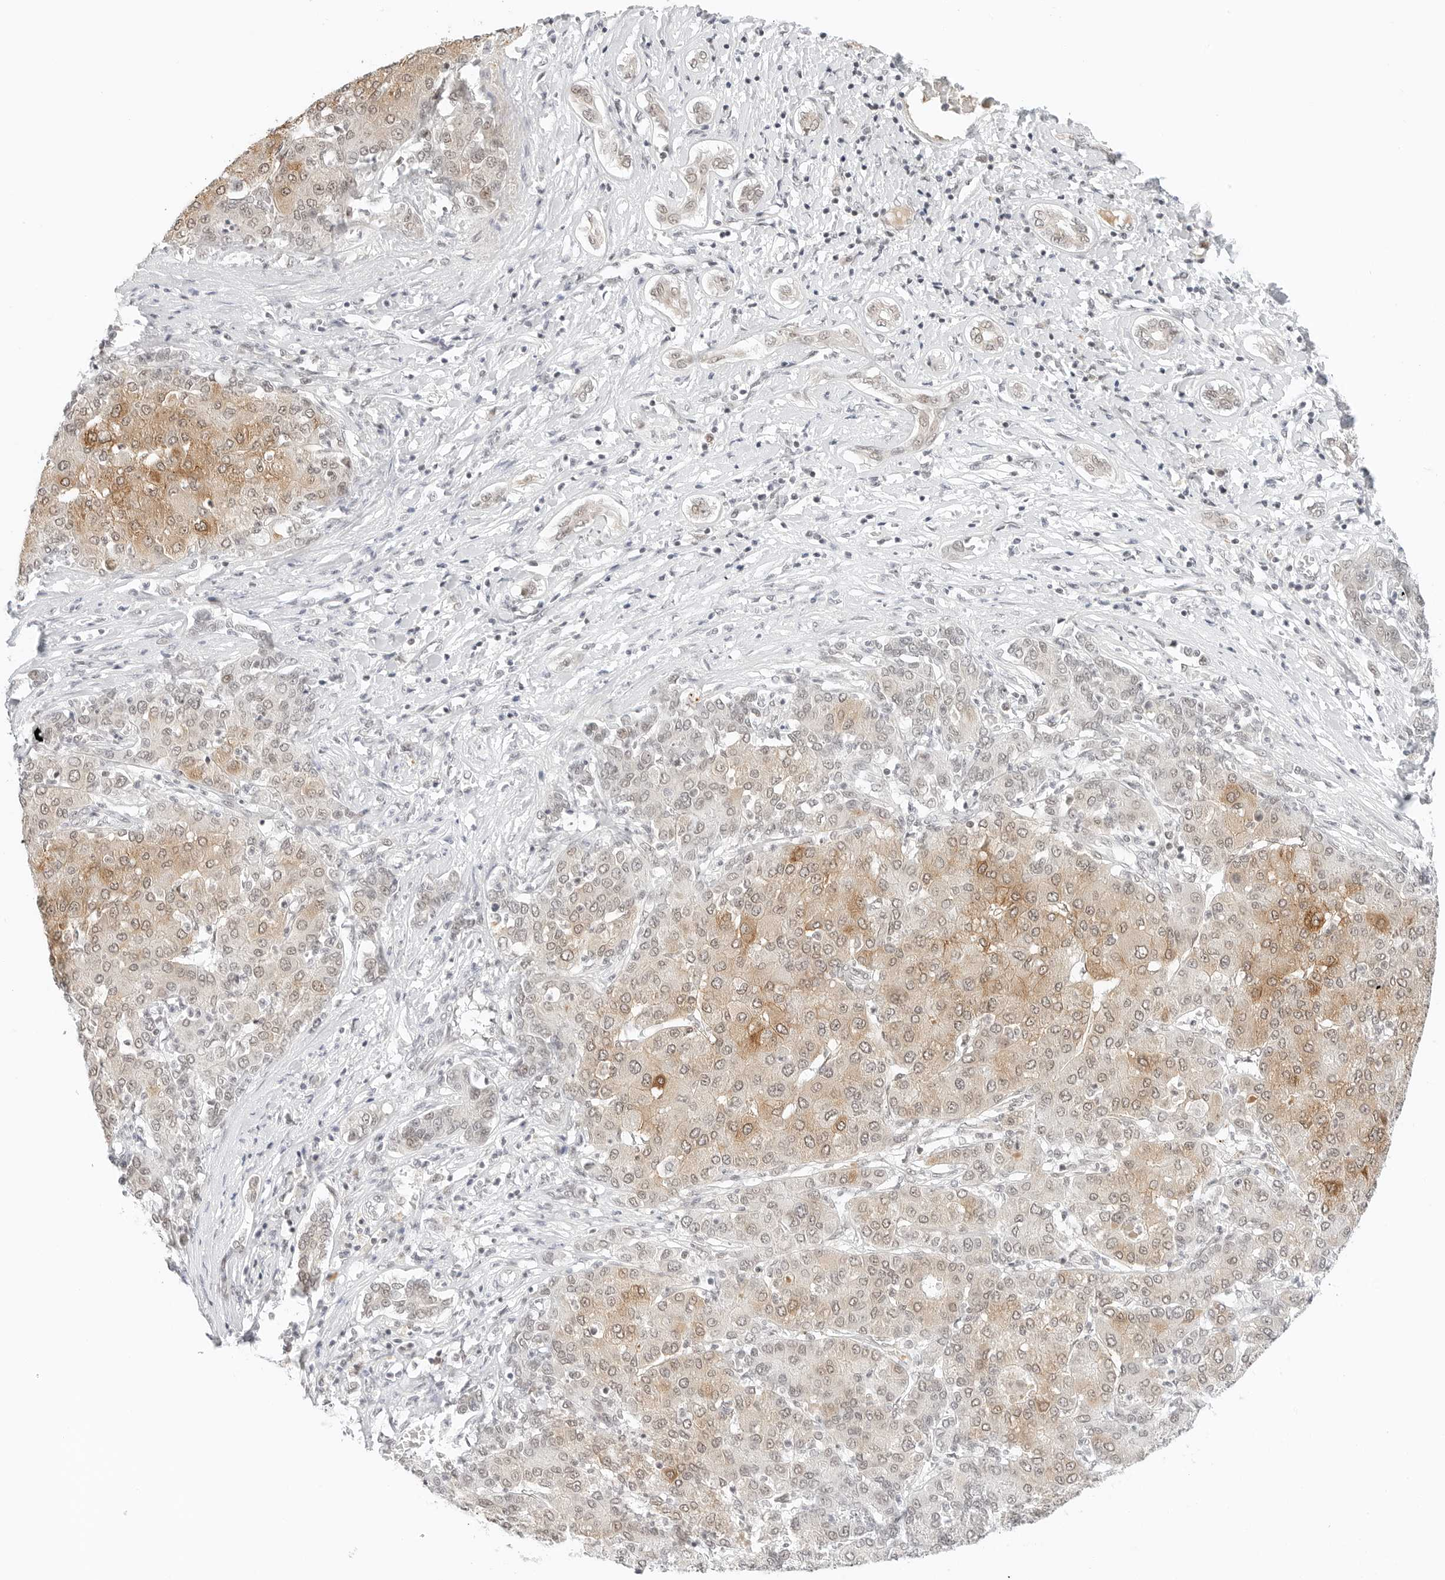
{"staining": {"intensity": "moderate", "quantity": "25%-75%", "location": "cytoplasmic/membranous"}, "tissue": "liver cancer", "cell_type": "Tumor cells", "image_type": "cancer", "snomed": [{"axis": "morphology", "description": "Carcinoma, Hepatocellular, NOS"}, {"axis": "topography", "description": "Liver"}], "caption": "High-magnification brightfield microscopy of liver hepatocellular carcinoma stained with DAB (3,3'-diaminobenzidine) (brown) and counterstained with hematoxylin (blue). tumor cells exhibit moderate cytoplasmic/membranous staining is identified in approximately25%-75% of cells. The staining was performed using DAB, with brown indicating positive protein expression. Nuclei are stained blue with hematoxylin.", "gene": "NEO1", "patient": {"sex": "male", "age": 65}}